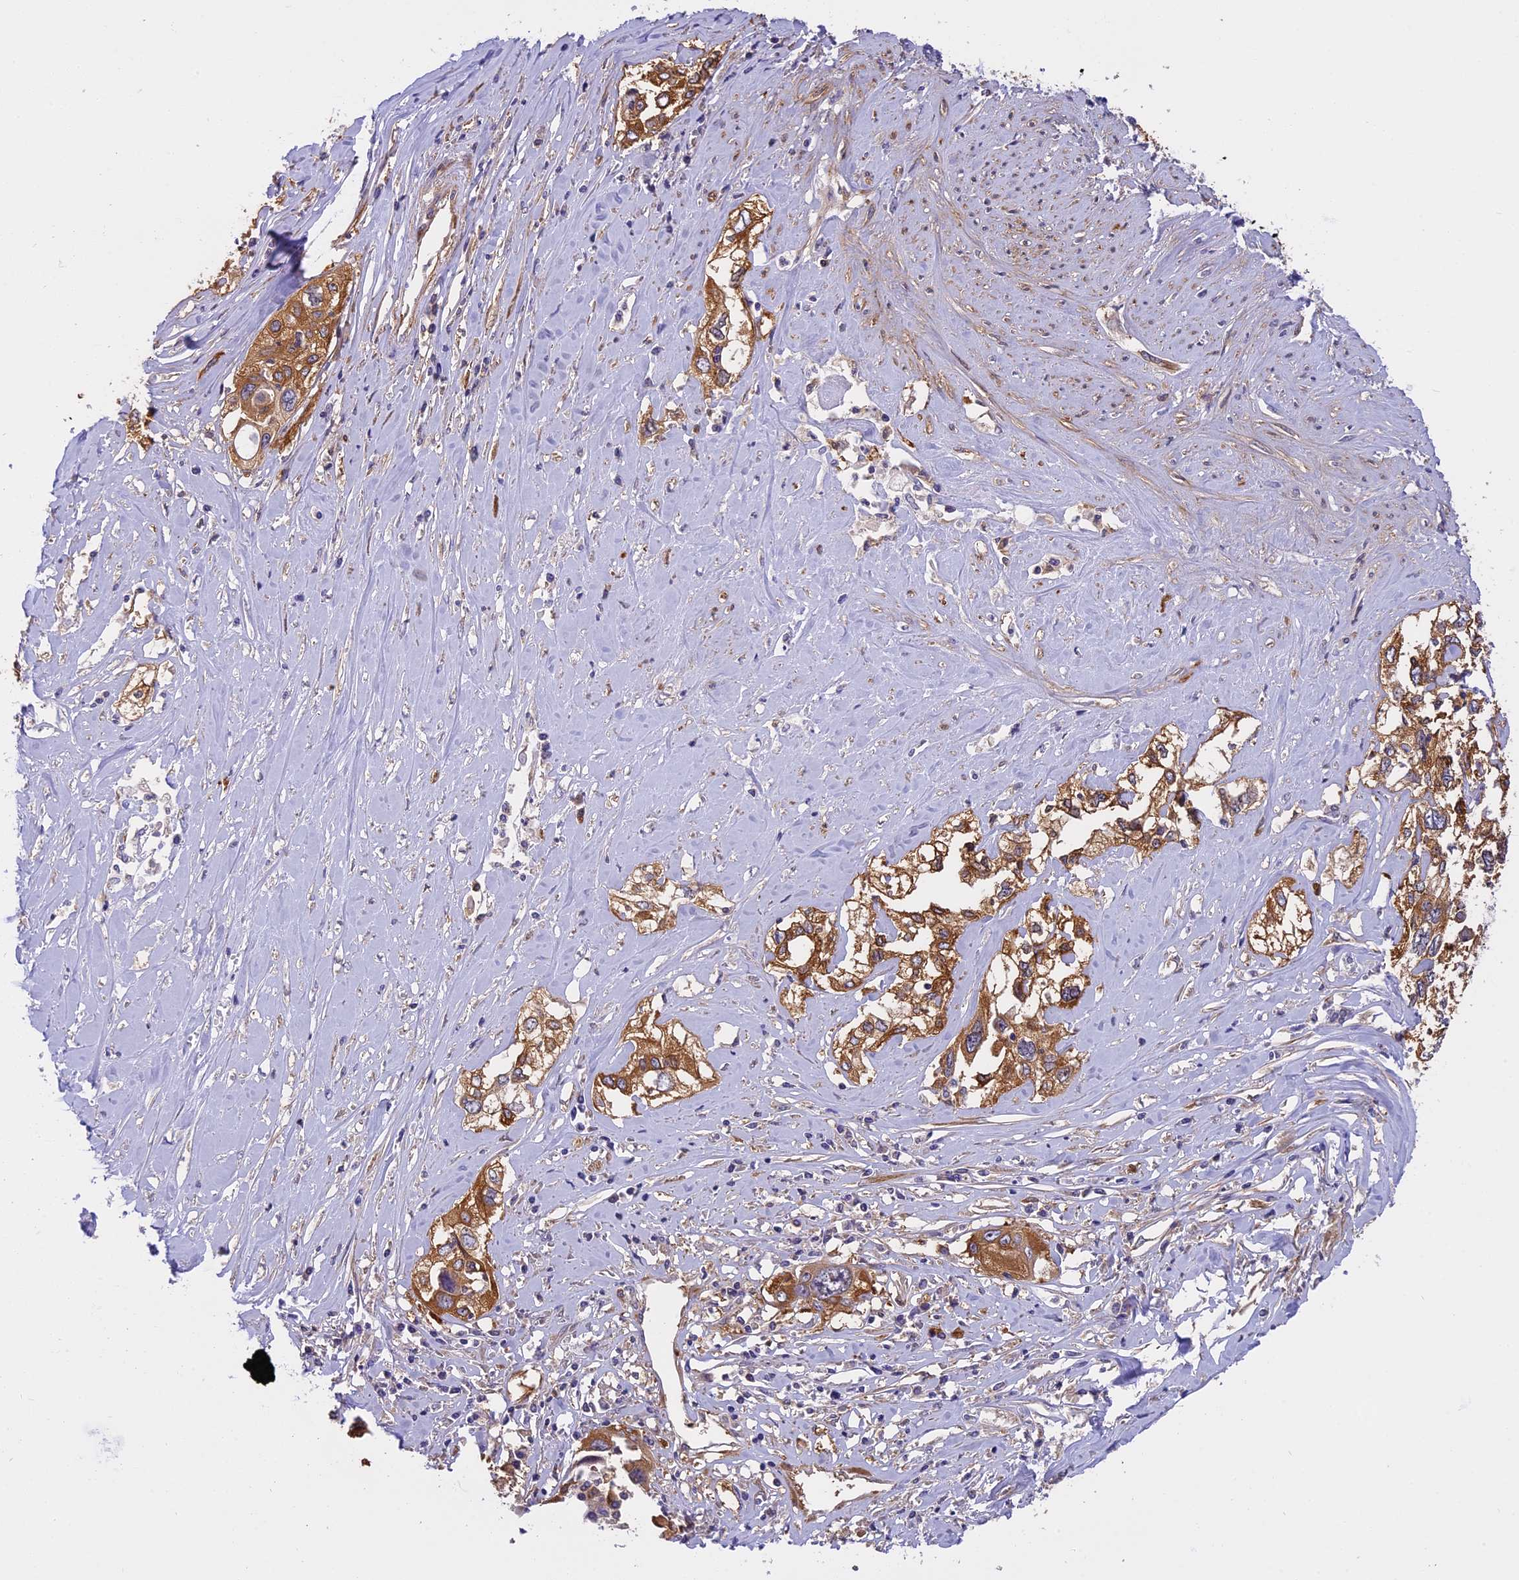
{"staining": {"intensity": "moderate", "quantity": ">75%", "location": "cytoplasmic/membranous"}, "tissue": "cervical cancer", "cell_type": "Tumor cells", "image_type": "cancer", "snomed": [{"axis": "morphology", "description": "Squamous cell carcinoma, NOS"}, {"axis": "topography", "description": "Cervix"}], "caption": "A medium amount of moderate cytoplasmic/membranous expression is seen in about >75% of tumor cells in squamous cell carcinoma (cervical) tissue.", "gene": "EHBP1L1", "patient": {"sex": "female", "age": 31}}